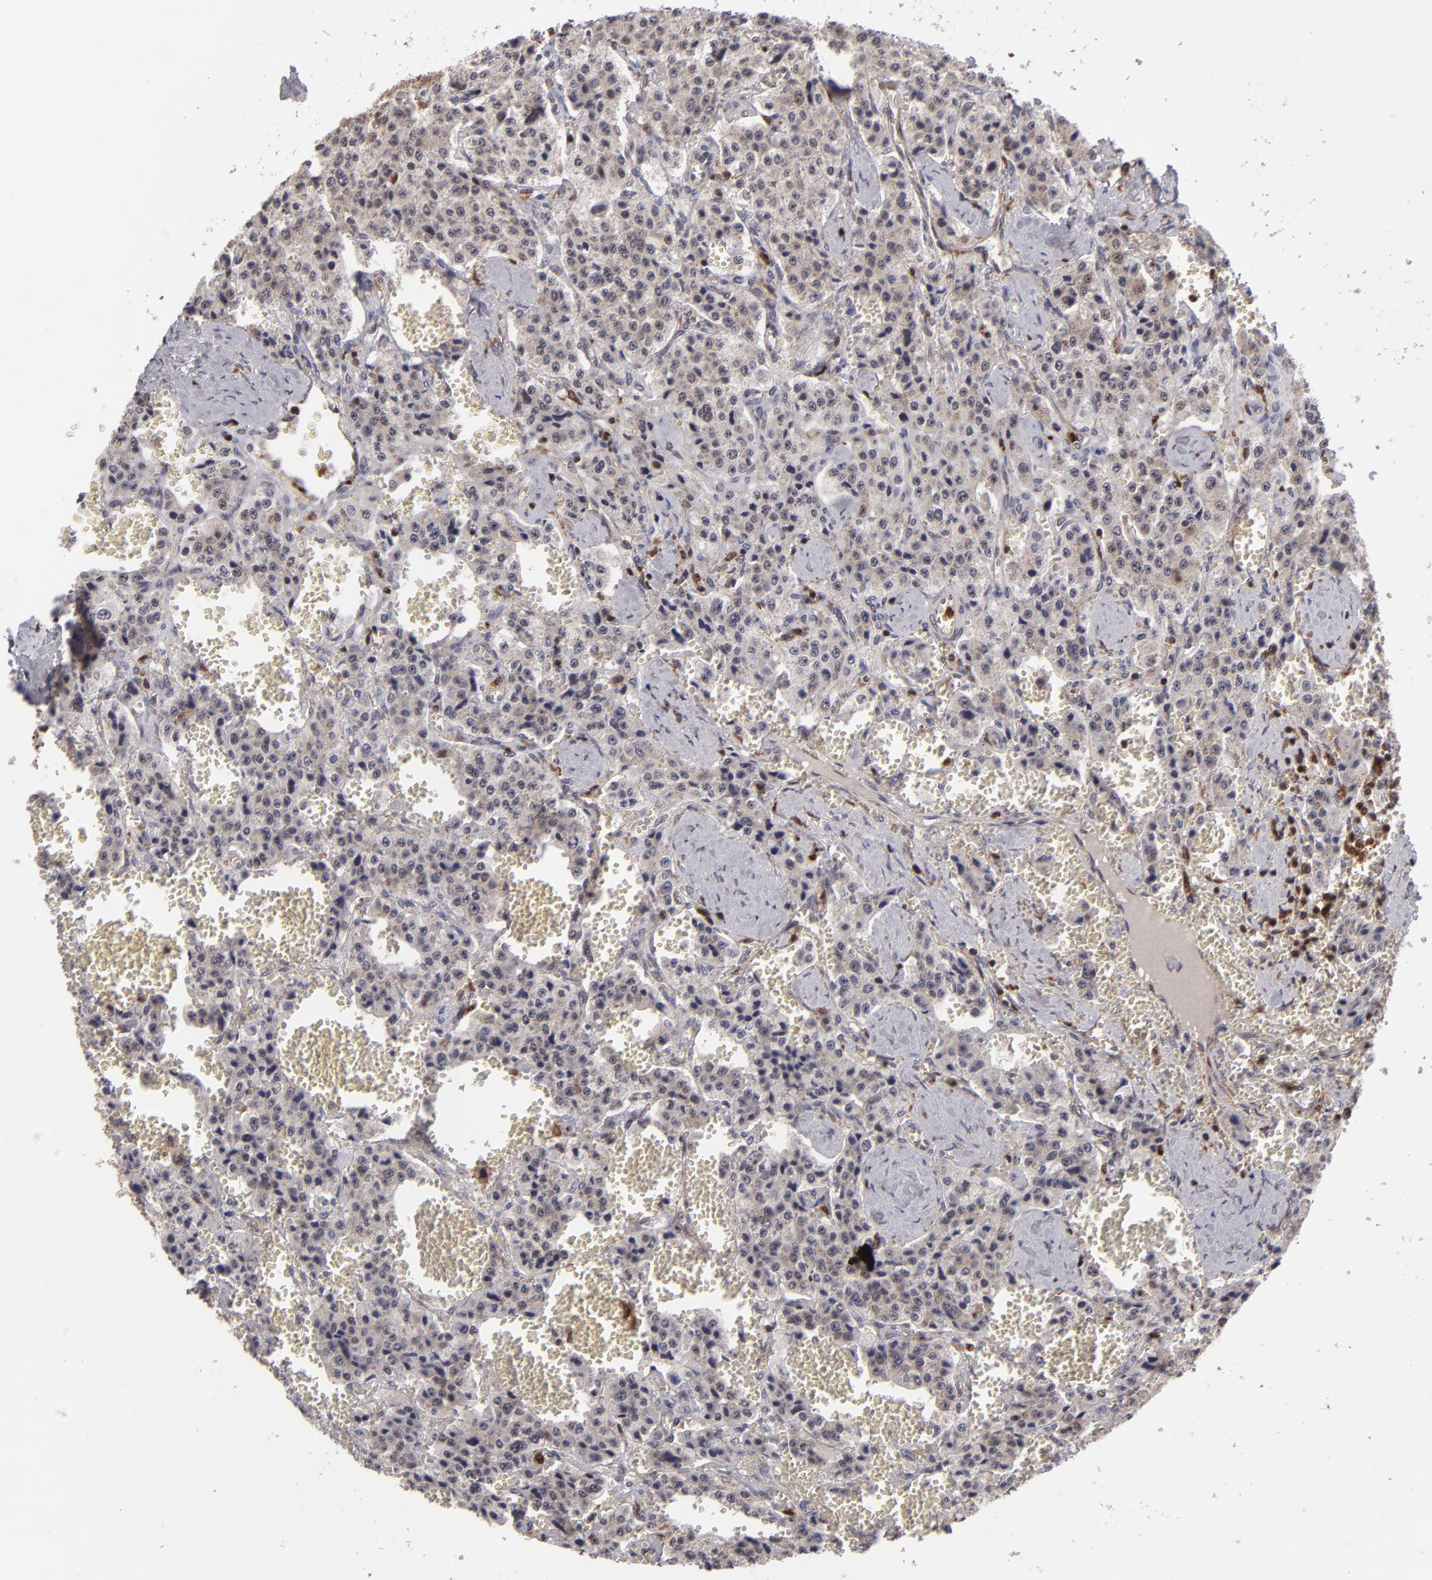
{"staining": {"intensity": "weak", "quantity": ">75%", "location": "cytoplasmic/membranous"}, "tissue": "carcinoid", "cell_type": "Tumor cells", "image_type": "cancer", "snomed": [{"axis": "morphology", "description": "Carcinoid, malignant, NOS"}, {"axis": "topography", "description": "Small intestine"}], "caption": "Protein staining by IHC shows weak cytoplasmic/membranous positivity in about >75% of tumor cells in carcinoid.", "gene": "GRB2", "patient": {"sex": "male", "age": 52}}